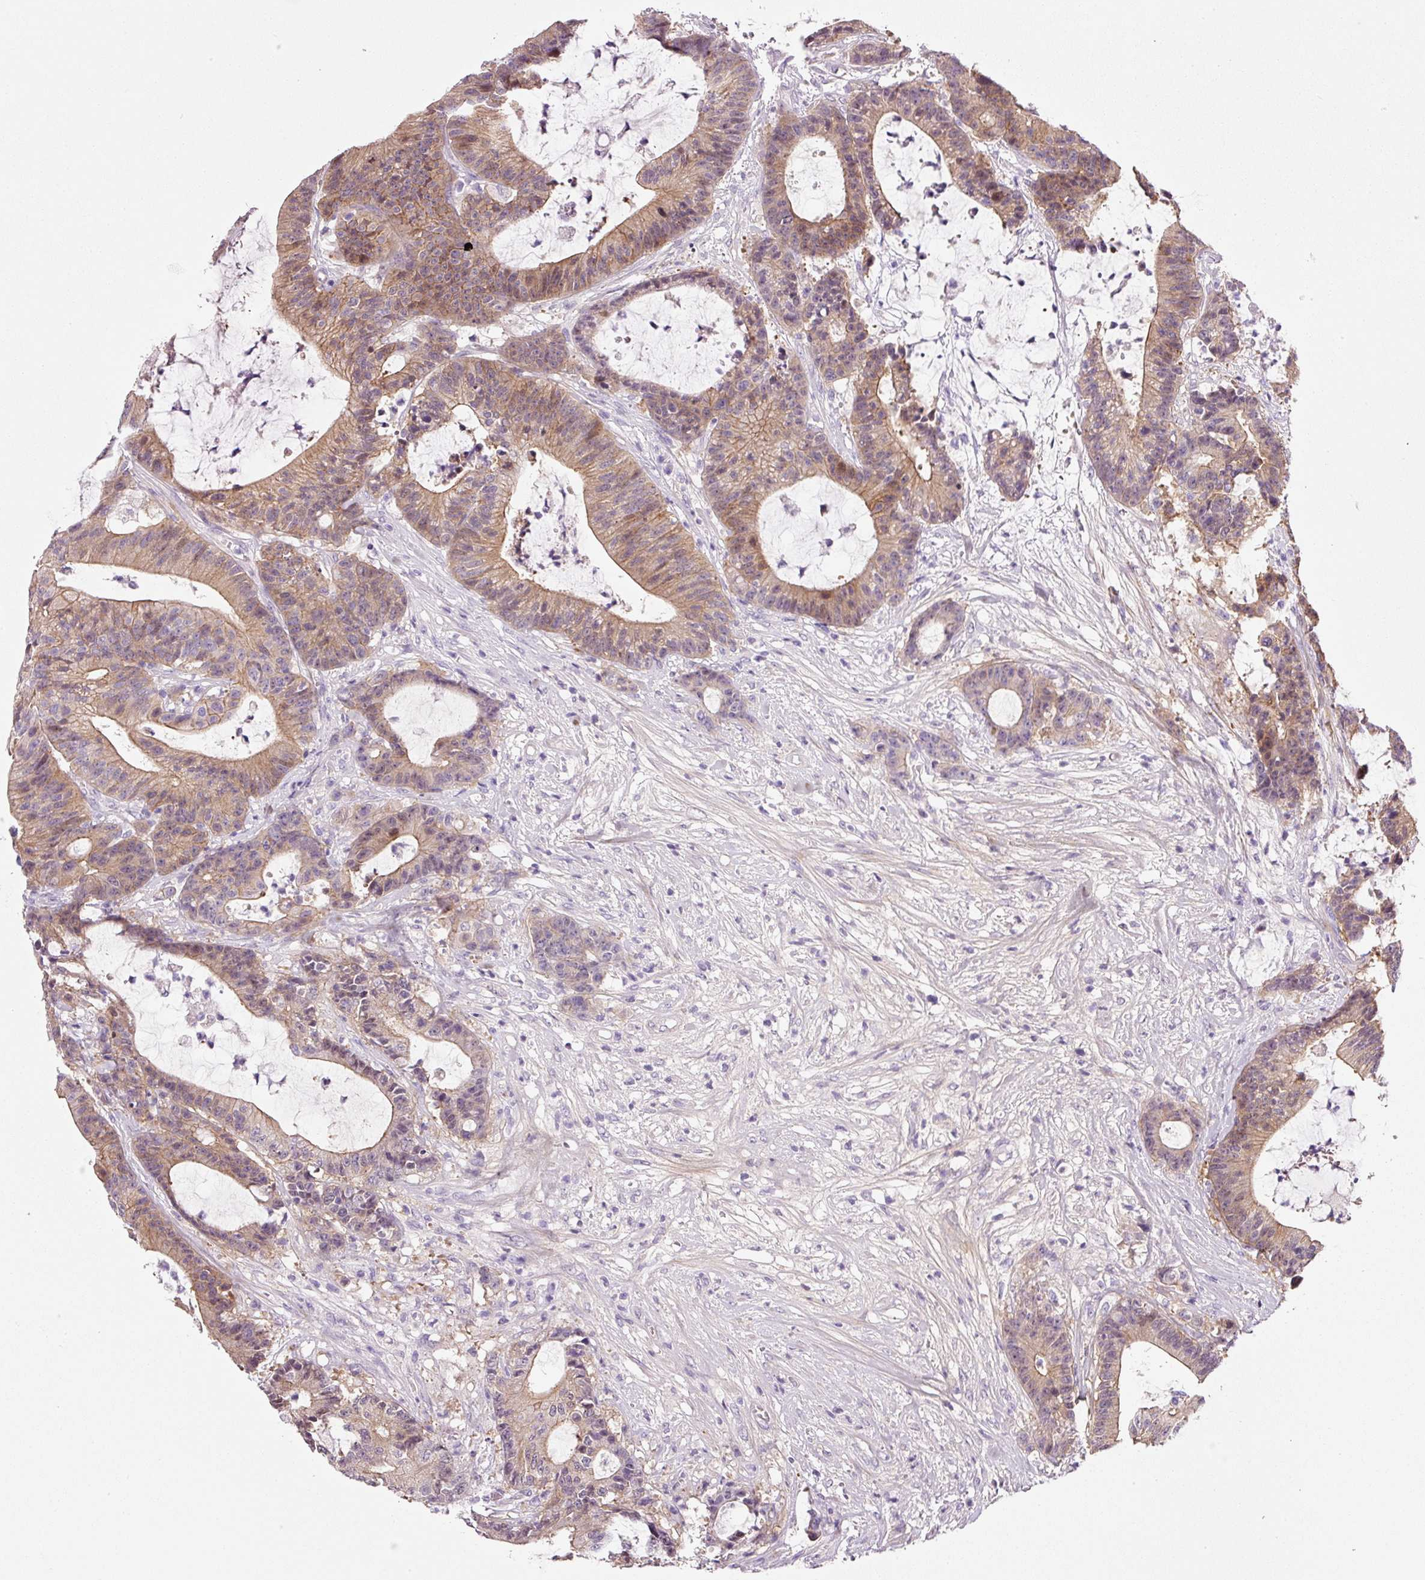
{"staining": {"intensity": "moderate", "quantity": ">75%", "location": "cytoplasmic/membranous"}, "tissue": "colorectal cancer", "cell_type": "Tumor cells", "image_type": "cancer", "snomed": [{"axis": "morphology", "description": "Adenocarcinoma, NOS"}, {"axis": "topography", "description": "Colon"}], "caption": "A brown stain shows moderate cytoplasmic/membranous positivity of a protein in human colorectal cancer tumor cells.", "gene": "SOS2", "patient": {"sex": "female", "age": 84}}